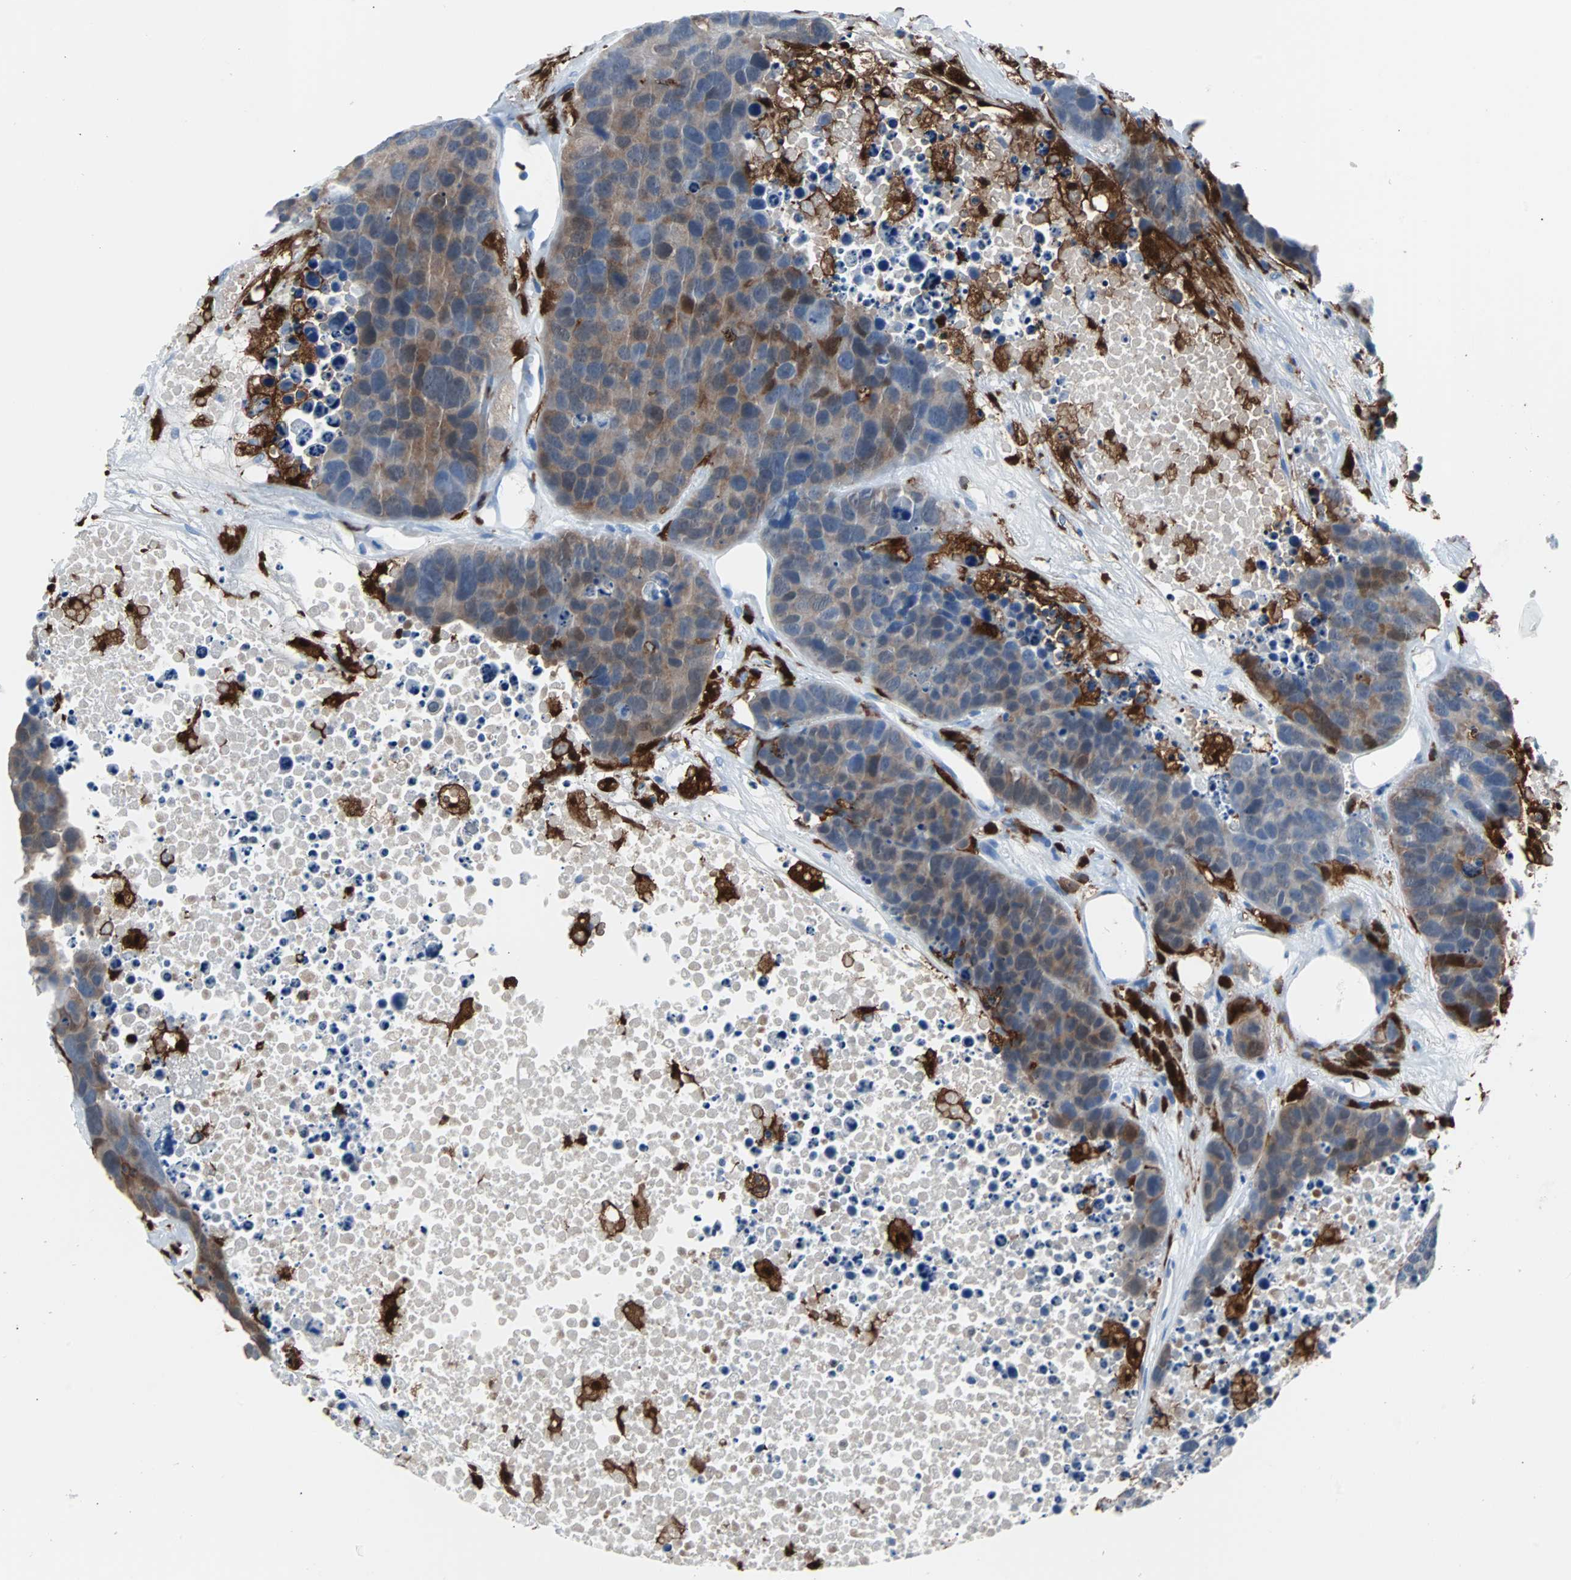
{"staining": {"intensity": "moderate", "quantity": "25%-75%", "location": "cytoplasmic/membranous"}, "tissue": "carcinoid", "cell_type": "Tumor cells", "image_type": "cancer", "snomed": [{"axis": "morphology", "description": "Carcinoid, malignant, NOS"}, {"axis": "topography", "description": "Lung"}], "caption": "Protein analysis of carcinoid tissue displays moderate cytoplasmic/membranous expression in about 25%-75% of tumor cells.", "gene": "SYK", "patient": {"sex": "male", "age": 60}}